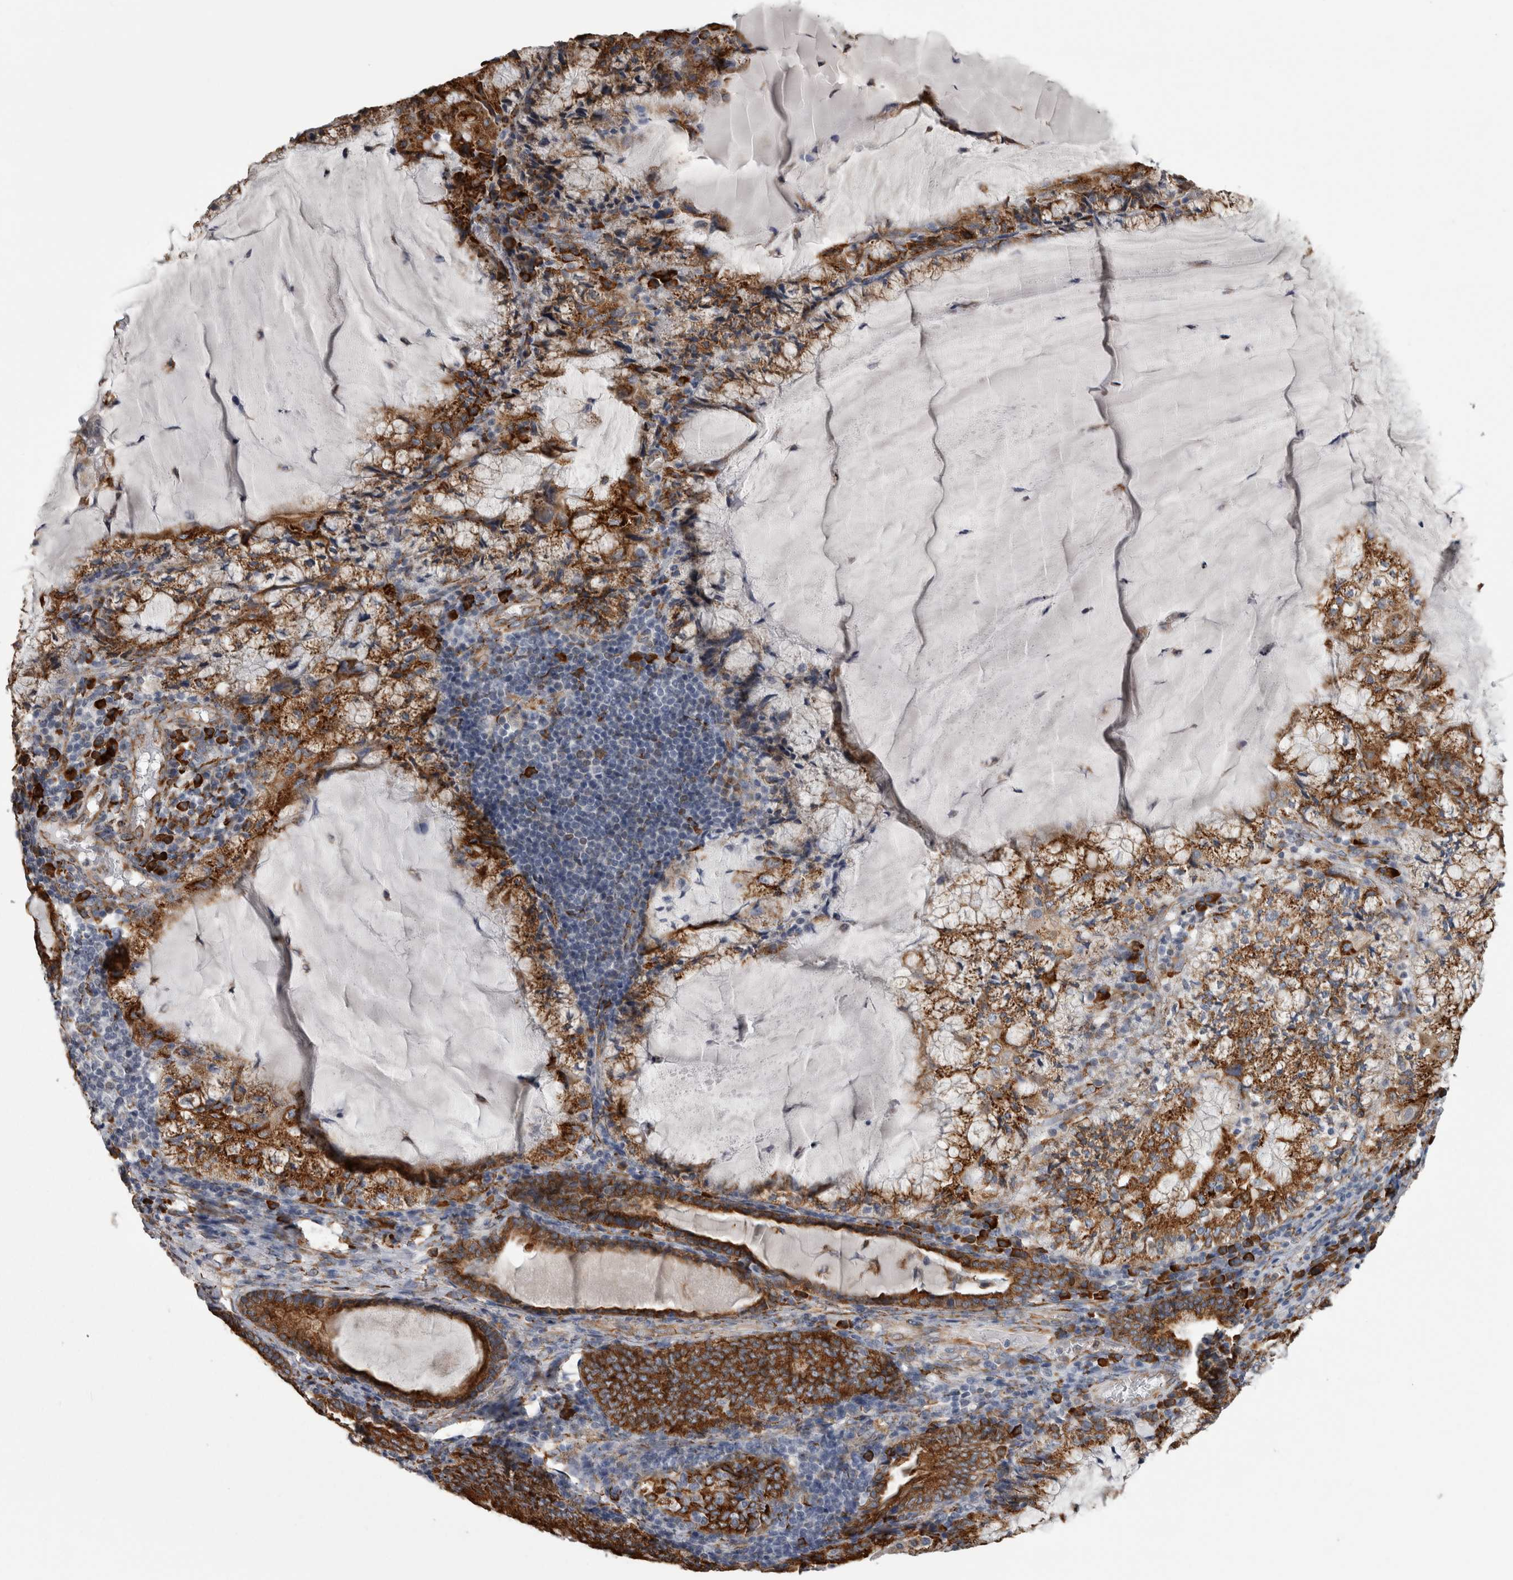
{"staining": {"intensity": "strong", "quantity": ">75%", "location": "cytoplasmic/membranous"}, "tissue": "endometrial cancer", "cell_type": "Tumor cells", "image_type": "cancer", "snomed": [{"axis": "morphology", "description": "Adenocarcinoma, NOS"}, {"axis": "topography", "description": "Endometrium"}], "caption": "An IHC image of tumor tissue is shown. Protein staining in brown highlights strong cytoplasmic/membranous positivity in adenocarcinoma (endometrial) within tumor cells. Ihc stains the protein in brown and the nuclei are stained blue.", "gene": "FHIP2B", "patient": {"sex": "female", "age": 81}}